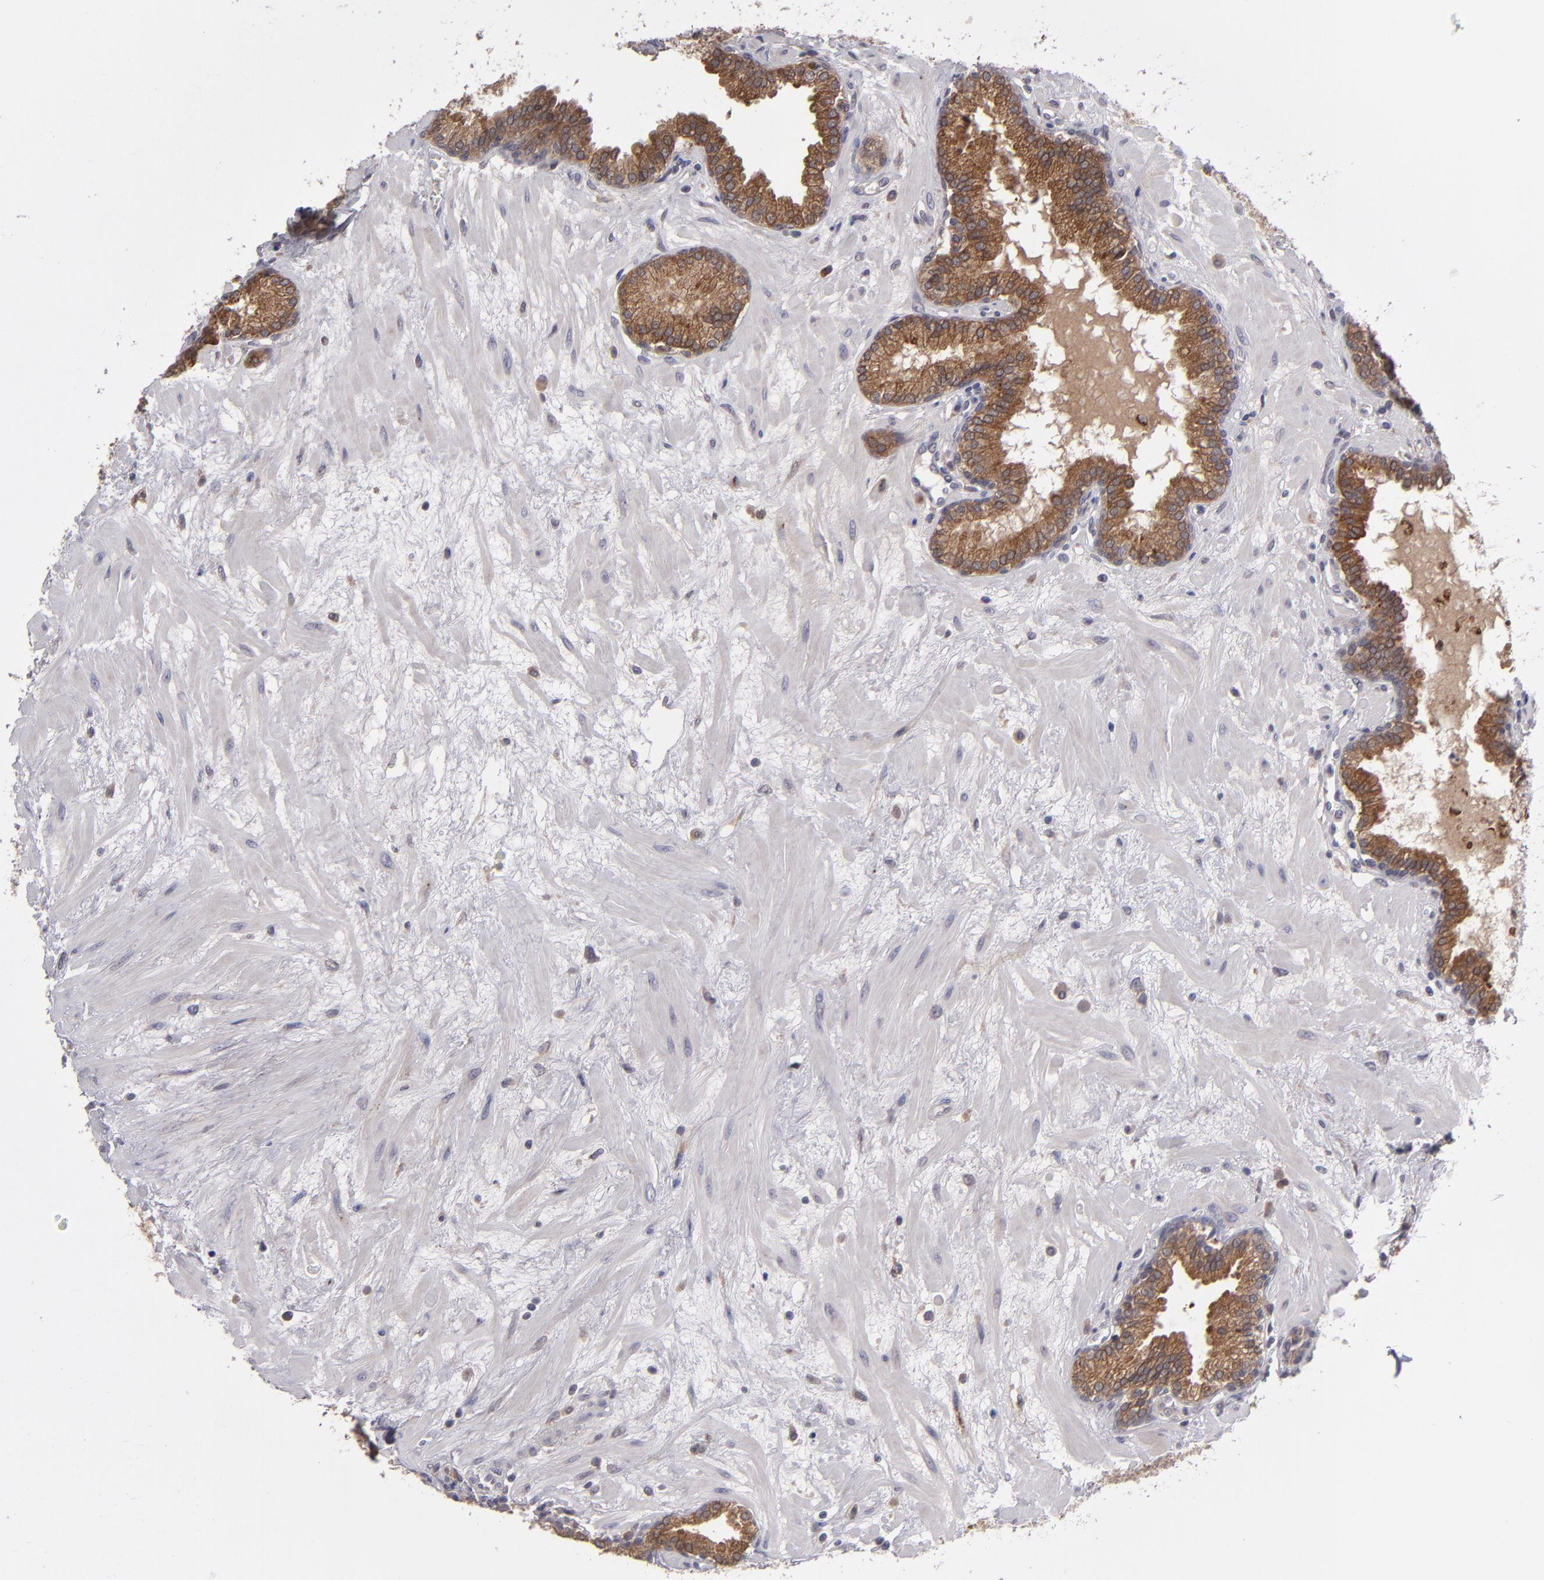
{"staining": {"intensity": "moderate", "quantity": ">75%", "location": "cytoplasmic/membranous"}, "tissue": "prostate", "cell_type": "Glandular cells", "image_type": "normal", "snomed": [{"axis": "morphology", "description": "Normal tissue, NOS"}, {"axis": "topography", "description": "Prostate"}], "caption": "Immunohistochemistry of unremarkable prostate shows medium levels of moderate cytoplasmic/membranous staining in approximately >75% of glandular cells. (DAB IHC, brown staining for protein, blue staining for nuclei).", "gene": "IL12A", "patient": {"sex": "male", "age": 64}}